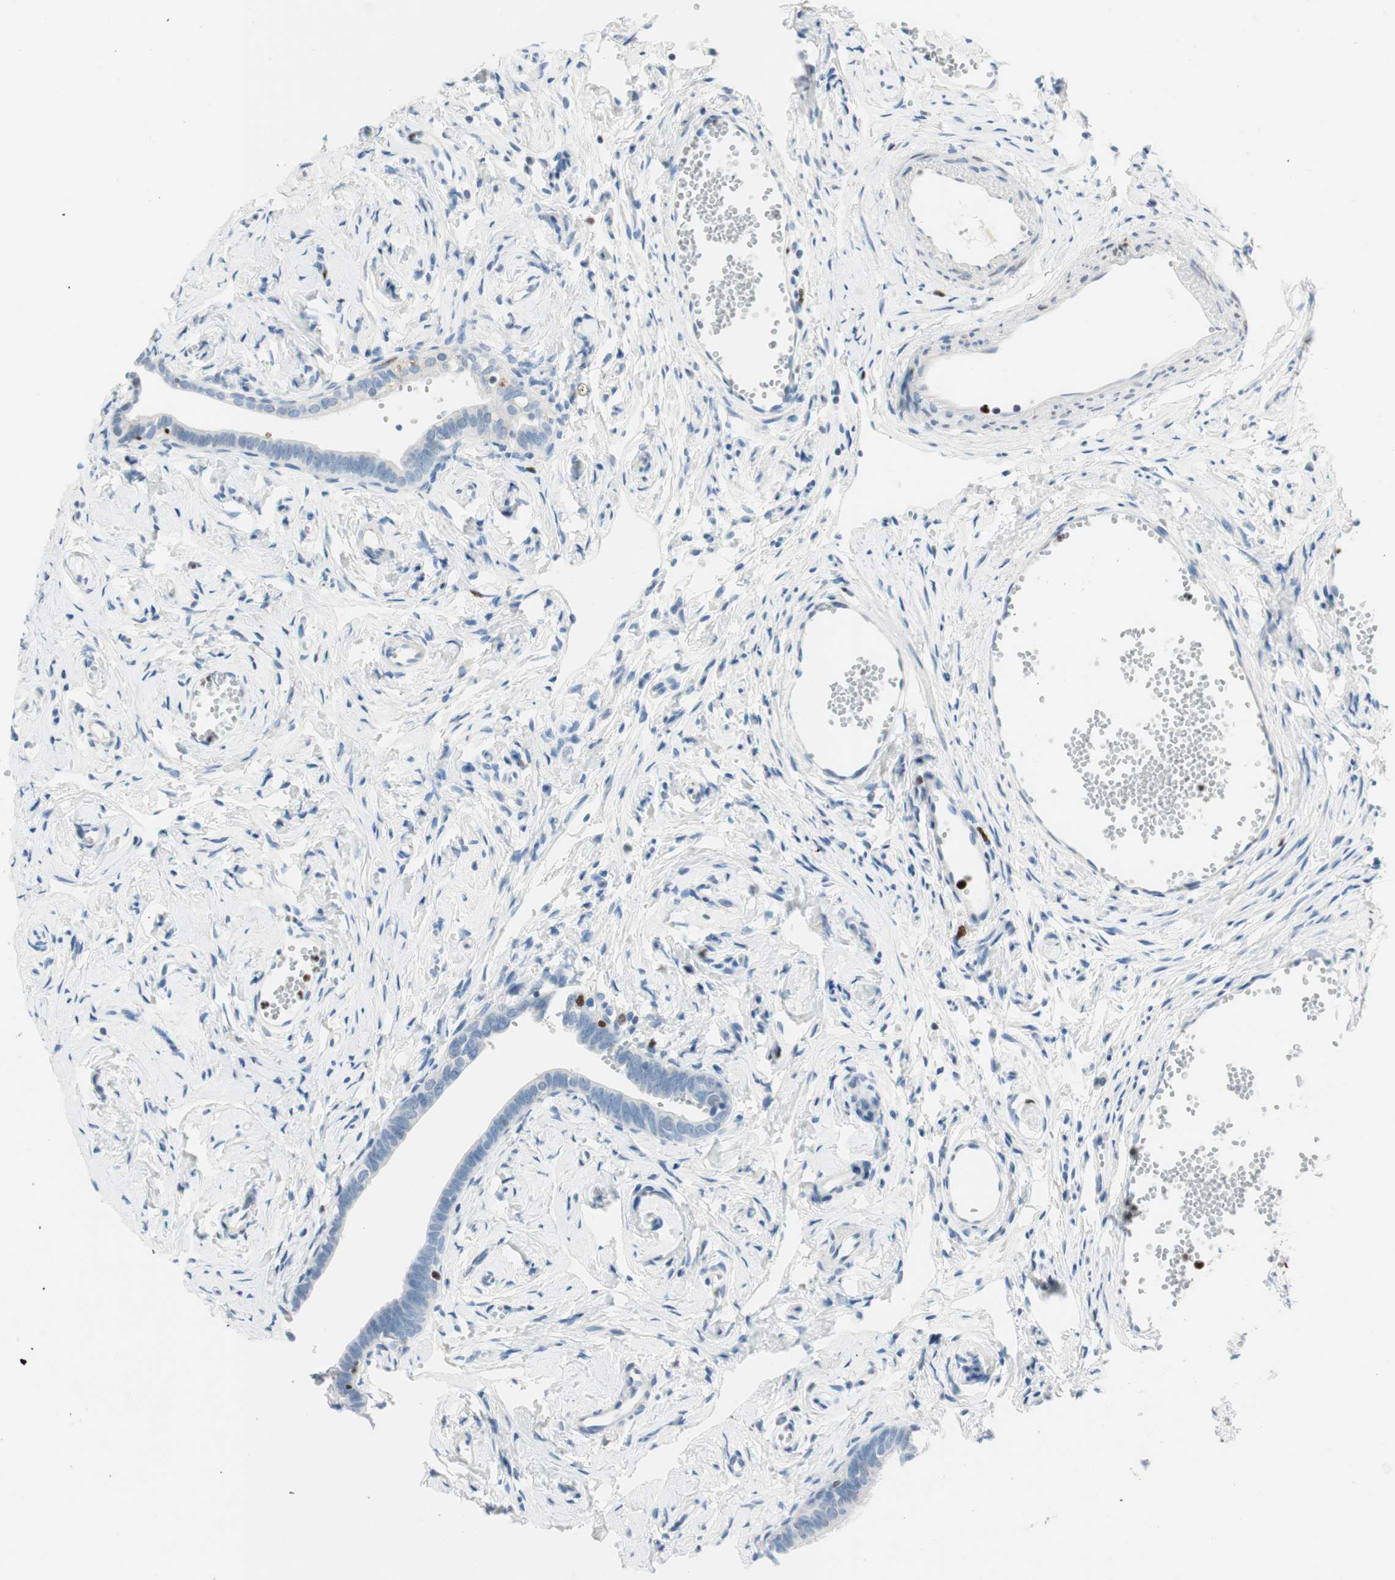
{"staining": {"intensity": "strong", "quantity": "<25%", "location": "nuclear"}, "tissue": "fallopian tube", "cell_type": "Glandular cells", "image_type": "normal", "snomed": [{"axis": "morphology", "description": "Normal tissue, NOS"}, {"axis": "topography", "description": "Fallopian tube"}], "caption": "Immunohistochemical staining of benign fallopian tube reveals strong nuclear protein expression in about <25% of glandular cells. Nuclei are stained in blue.", "gene": "EZH2", "patient": {"sex": "female", "age": 71}}